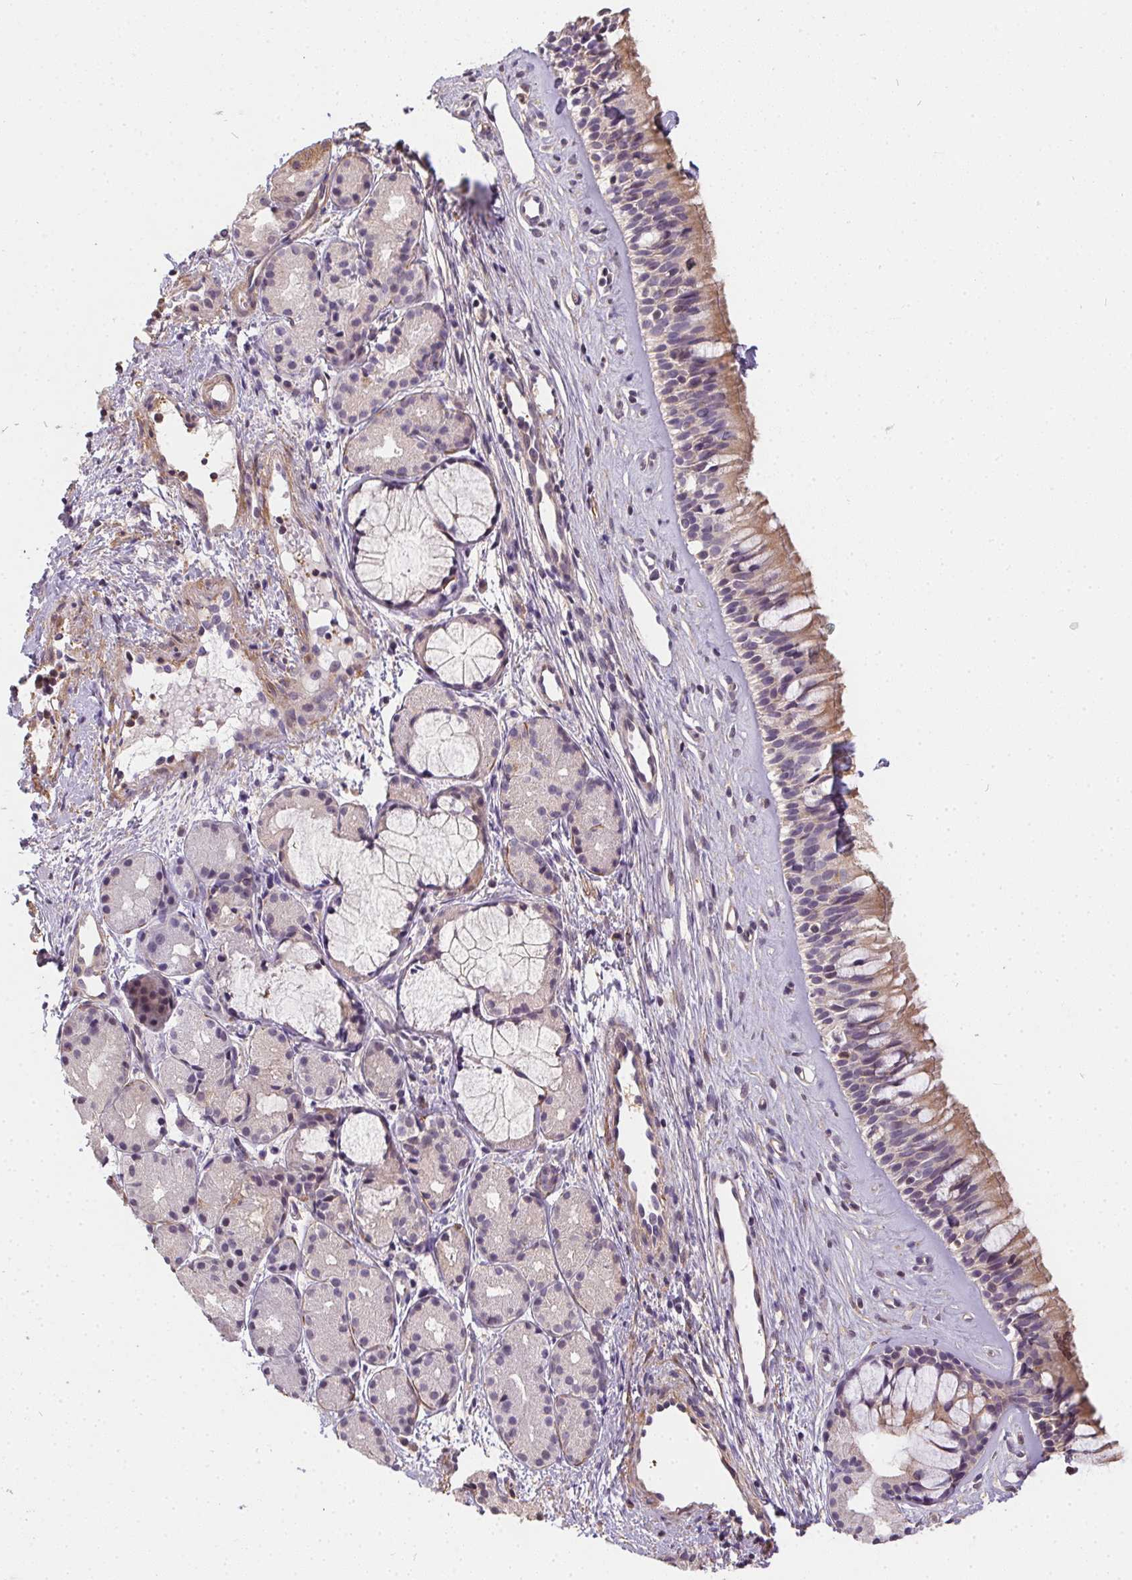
{"staining": {"intensity": "moderate", "quantity": "25%-75%", "location": "cytoplasmic/membranous"}, "tissue": "nasopharynx", "cell_type": "Respiratory epithelial cells", "image_type": "normal", "snomed": [{"axis": "morphology", "description": "Normal tissue, NOS"}, {"axis": "topography", "description": "Nasopharynx"}], "caption": "Approximately 25%-75% of respiratory epithelial cells in benign human nasopharynx demonstrate moderate cytoplasmic/membranous protein staining as visualized by brown immunohistochemical staining.", "gene": "REV3L", "patient": {"sex": "female", "age": 52}}